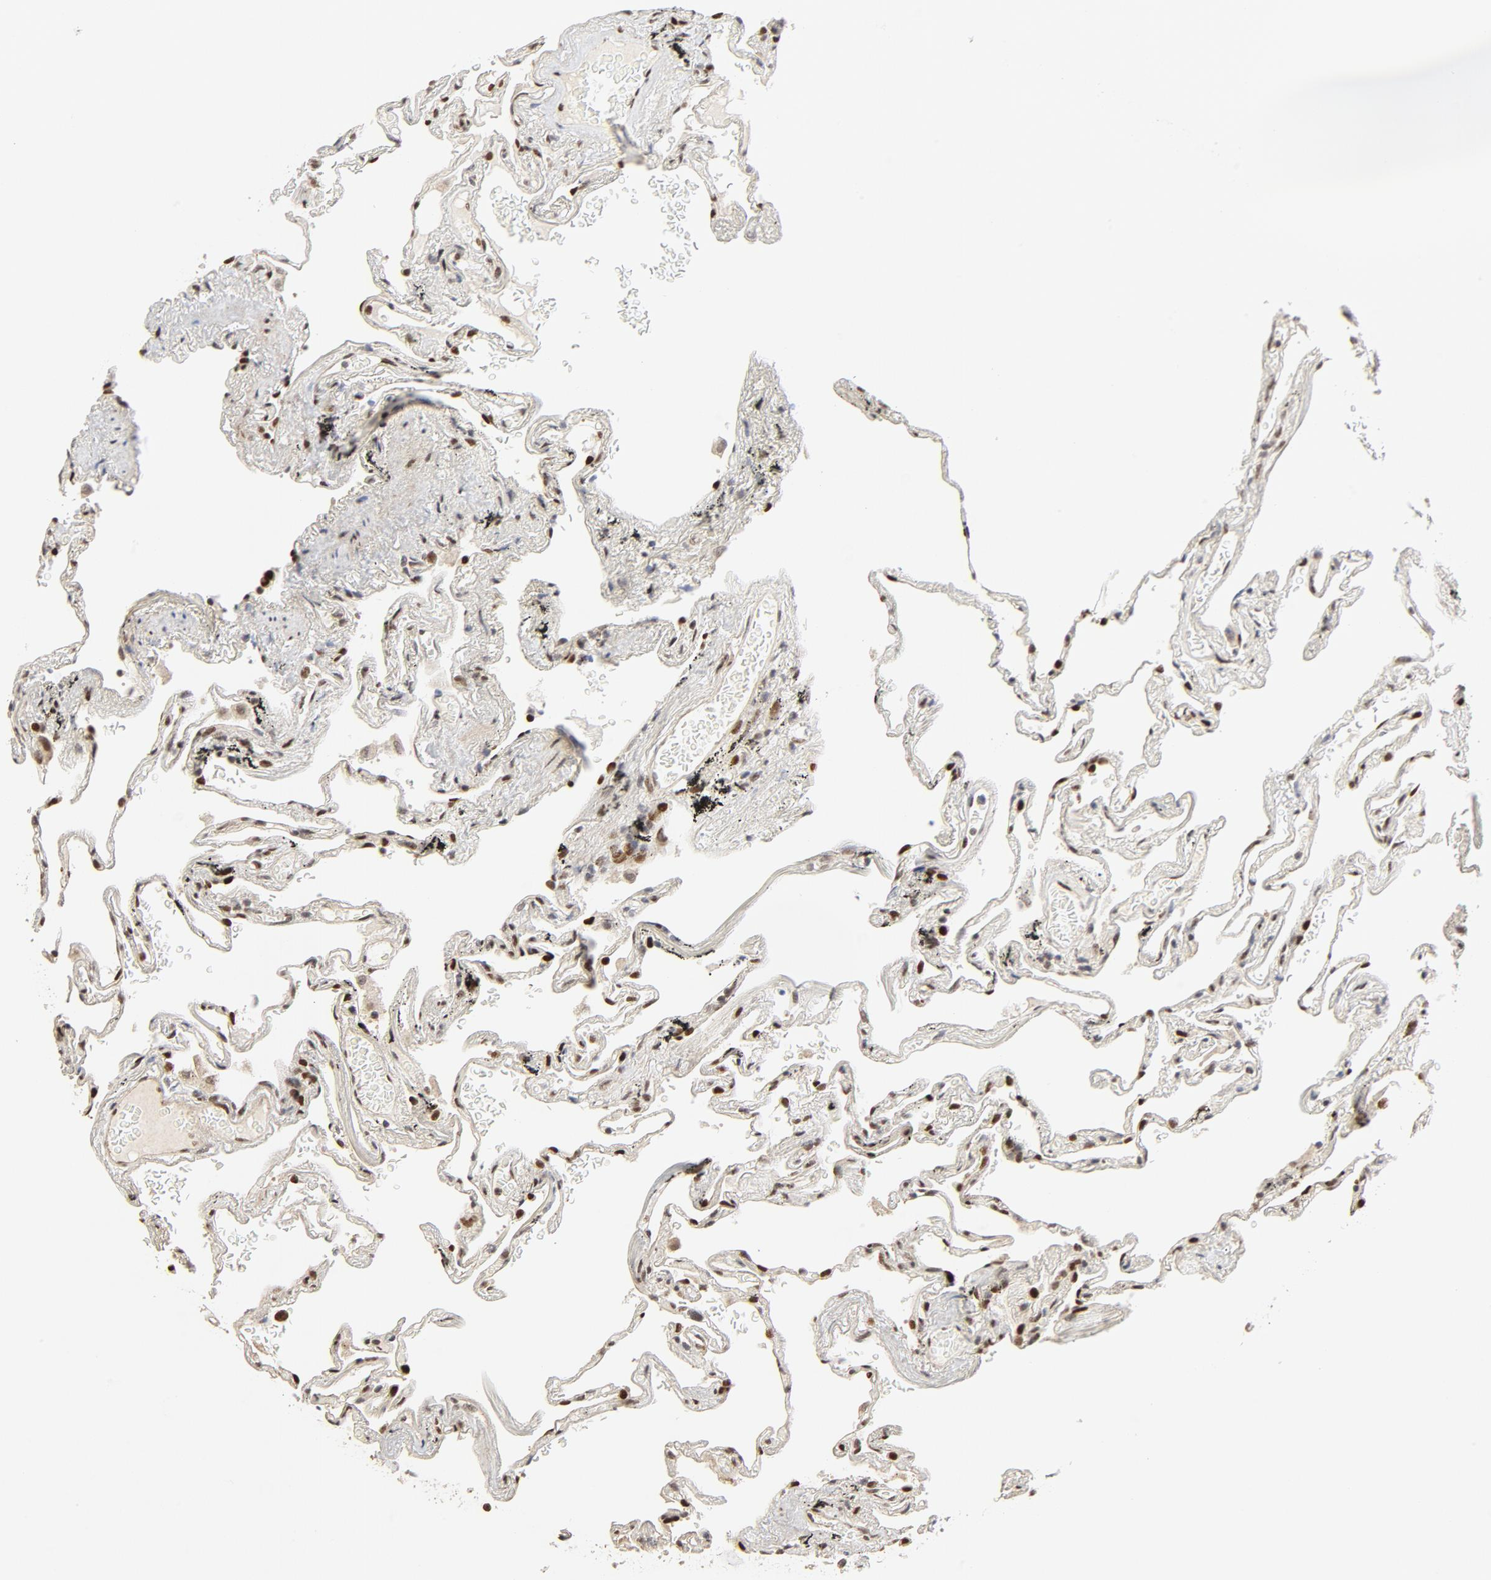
{"staining": {"intensity": "strong", "quantity": ">75%", "location": "nuclear"}, "tissue": "lung", "cell_type": "Alveolar cells", "image_type": "normal", "snomed": [{"axis": "morphology", "description": "Normal tissue, NOS"}, {"axis": "morphology", "description": "Inflammation, NOS"}, {"axis": "topography", "description": "Lung"}], "caption": "The image exhibits staining of normal lung, revealing strong nuclear protein positivity (brown color) within alveolar cells. Ihc stains the protein in brown and the nuclei are stained blue.", "gene": "GTF2I", "patient": {"sex": "male", "age": 69}}